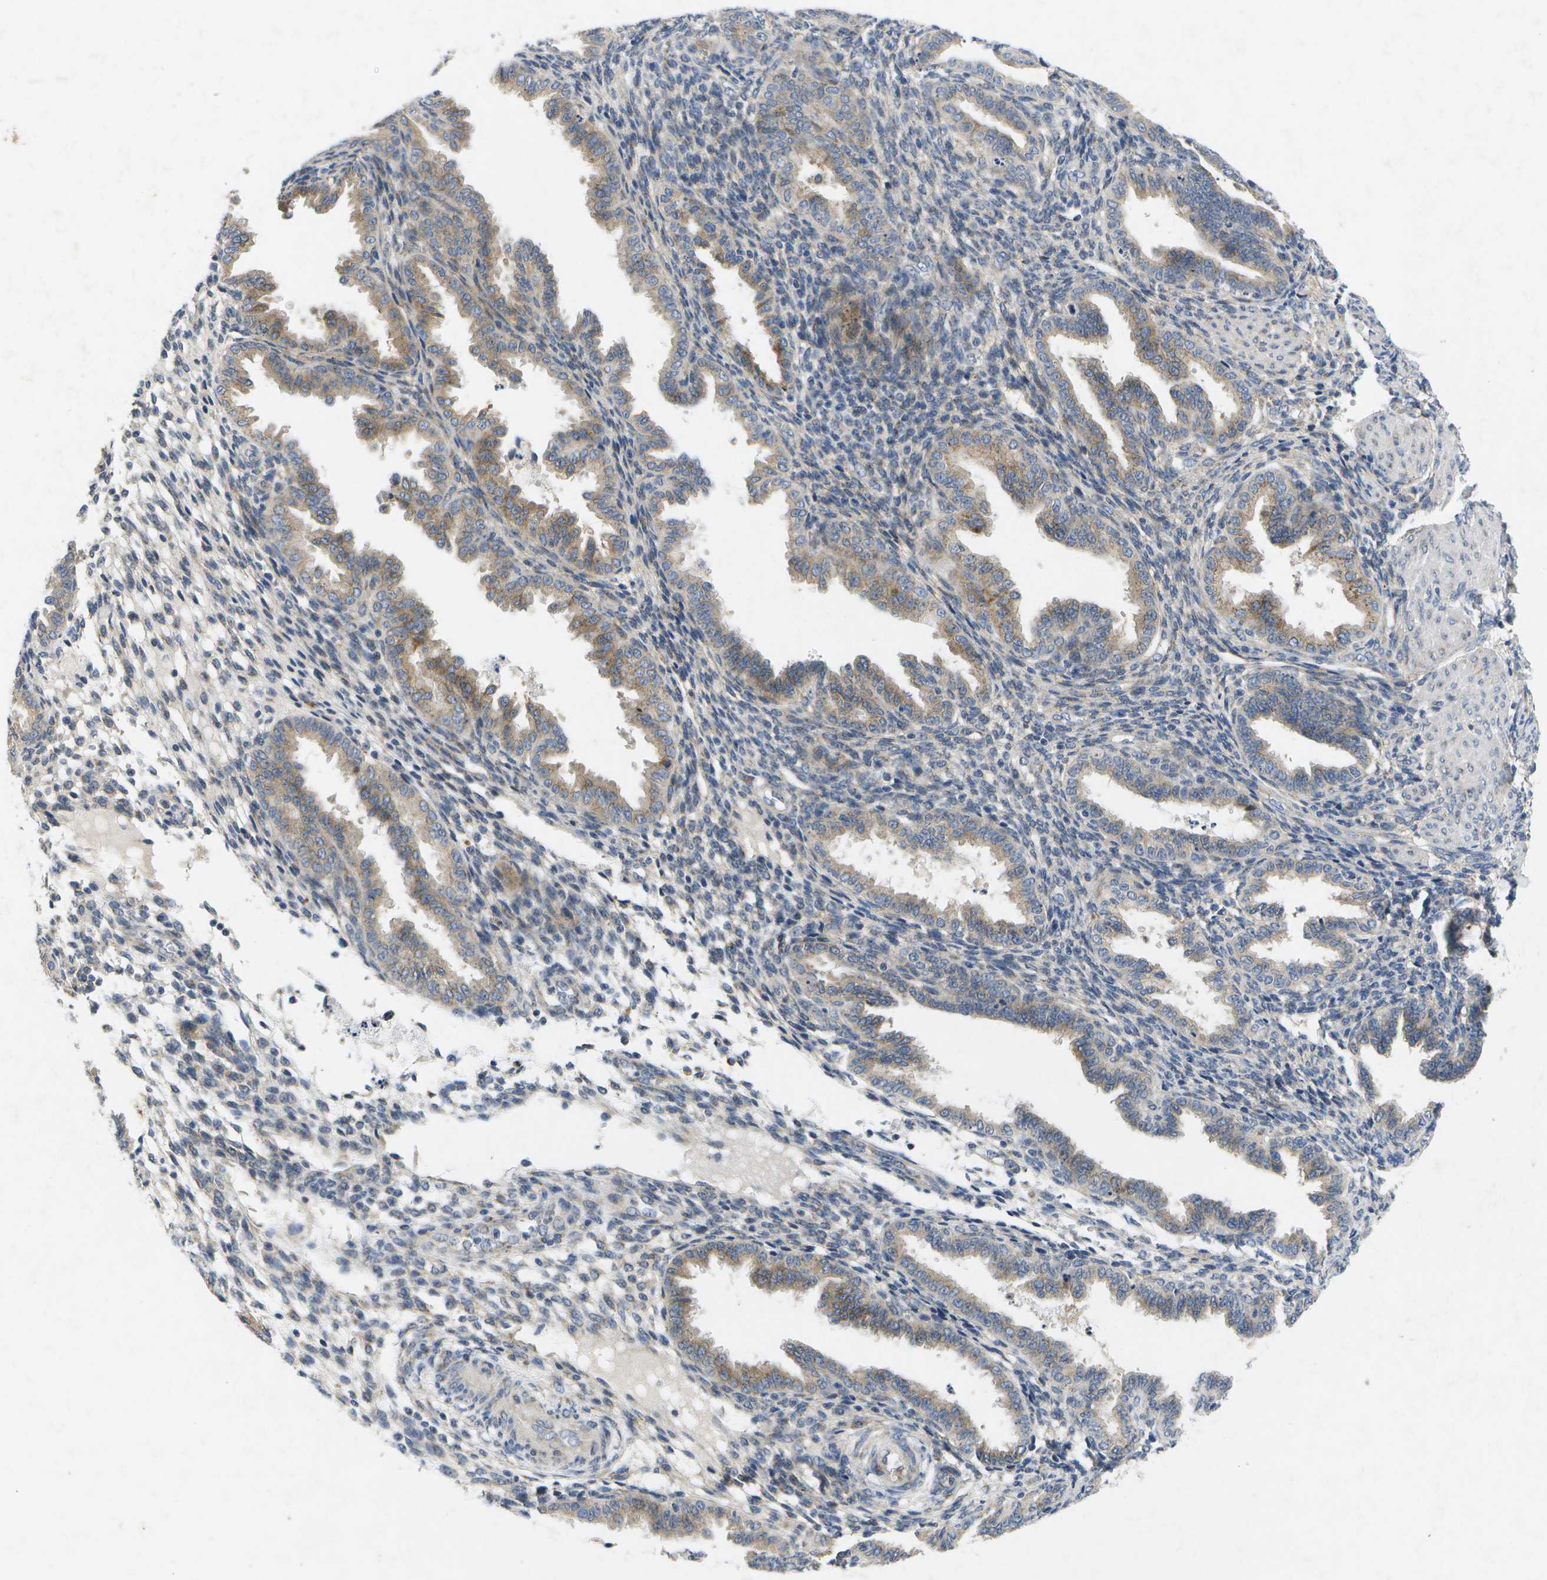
{"staining": {"intensity": "negative", "quantity": "none", "location": "none"}, "tissue": "endometrium", "cell_type": "Cells in endometrial stroma", "image_type": "normal", "snomed": [{"axis": "morphology", "description": "Normal tissue, NOS"}, {"axis": "topography", "description": "Endometrium"}], "caption": "Human endometrium stained for a protein using IHC exhibits no expression in cells in endometrial stroma.", "gene": "KDELR1", "patient": {"sex": "female", "age": 33}}